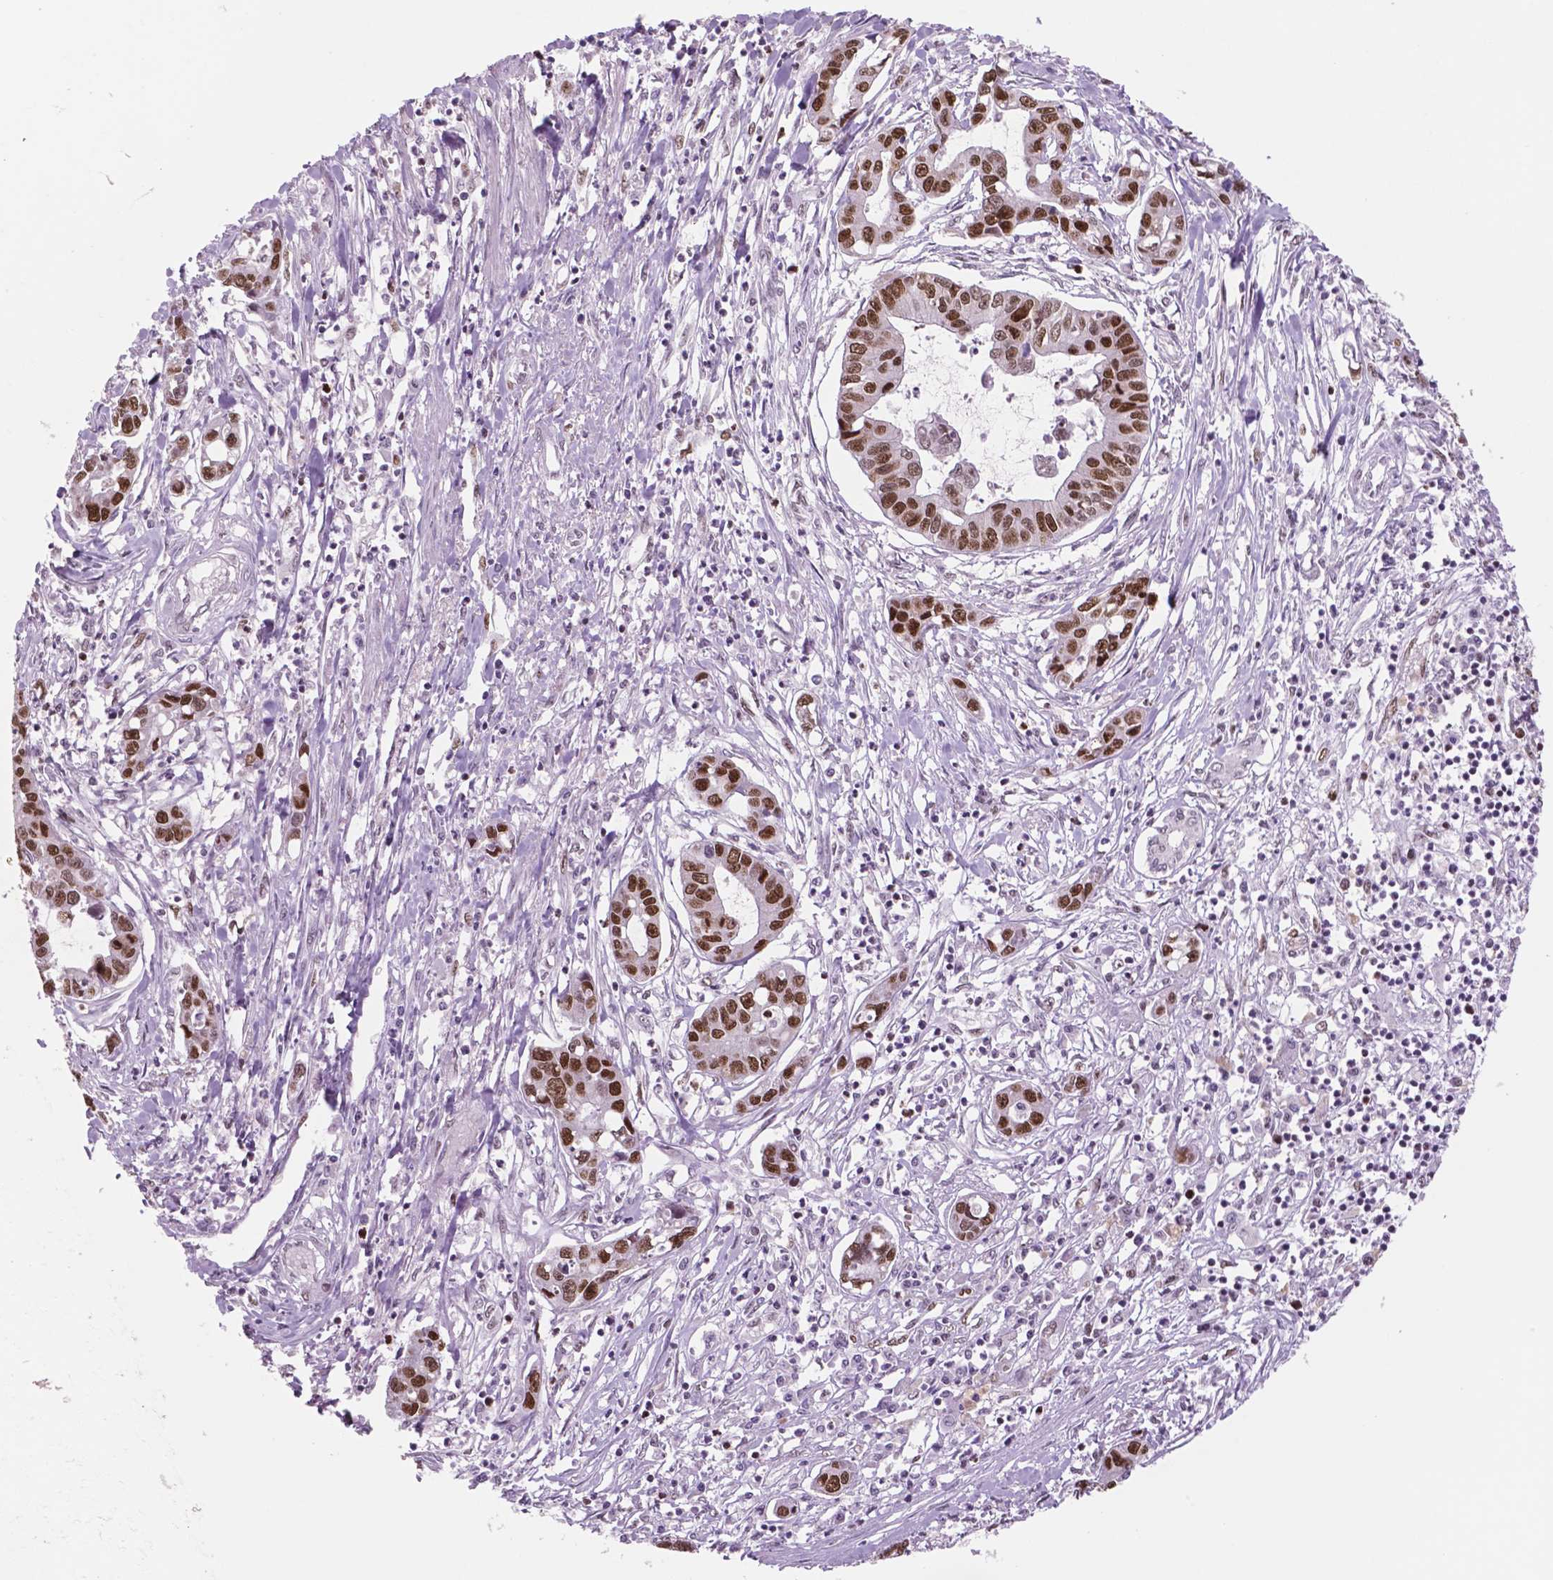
{"staining": {"intensity": "strong", "quantity": ">75%", "location": "nuclear"}, "tissue": "liver cancer", "cell_type": "Tumor cells", "image_type": "cancer", "snomed": [{"axis": "morphology", "description": "Cholangiocarcinoma"}, {"axis": "topography", "description": "Liver"}], "caption": "About >75% of tumor cells in cholangiocarcinoma (liver) show strong nuclear protein staining as visualized by brown immunohistochemical staining.", "gene": "MSH6", "patient": {"sex": "male", "age": 58}}